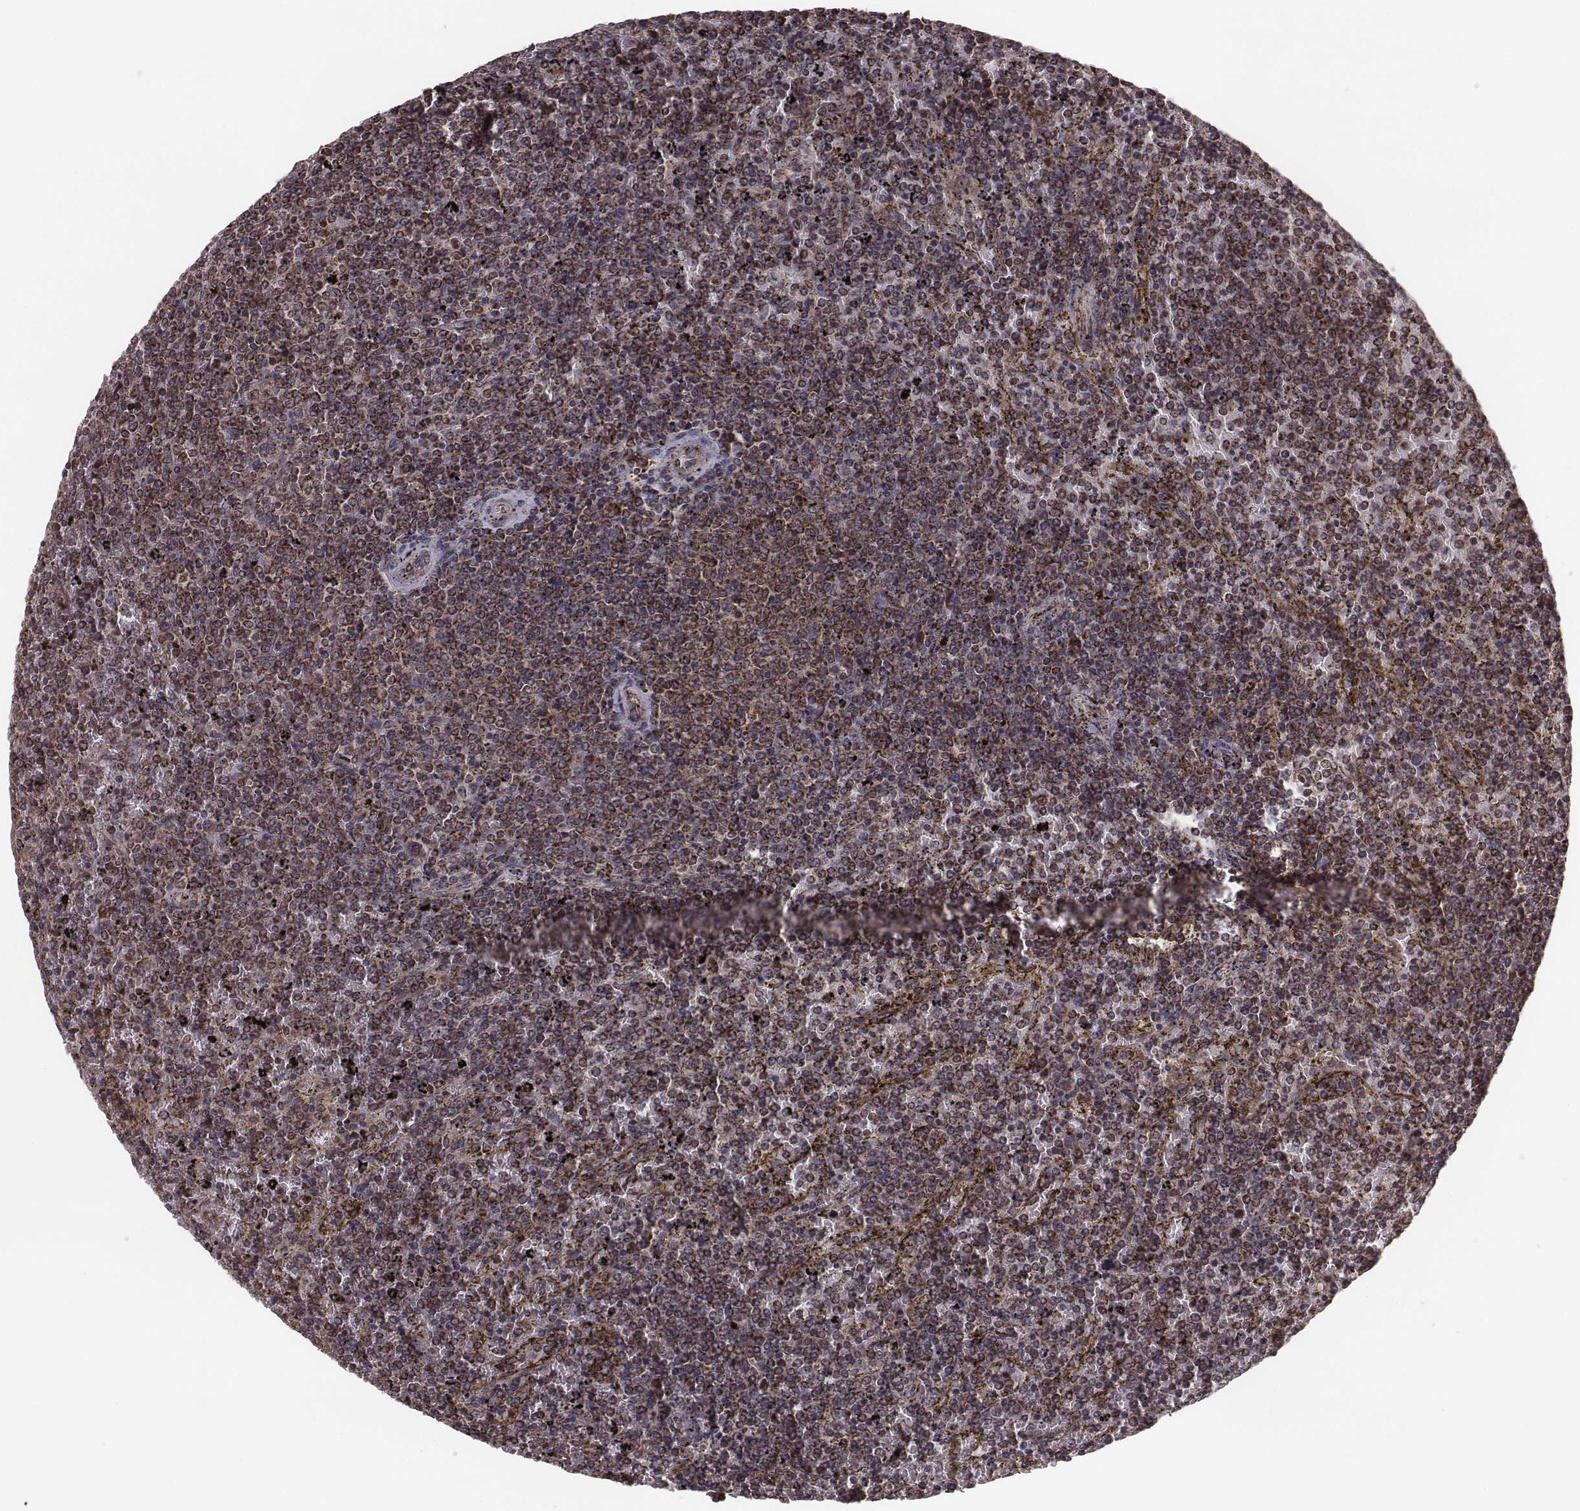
{"staining": {"intensity": "strong", "quantity": "25%-75%", "location": "cytoplasmic/membranous"}, "tissue": "lymphoma", "cell_type": "Tumor cells", "image_type": "cancer", "snomed": [{"axis": "morphology", "description": "Malignant lymphoma, non-Hodgkin's type, Low grade"}, {"axis": "topography", "description": "Spleen"}], "caption": "Protein expression by immunohistochemistry (IHC) demonstrates strong cytoplasmic/membranous expression in about 25%-75% of tumor cells in low-grade malignant lymphoma, non-Hodgkin's type. Immunohistochemistry (ihc) stains the protein in brown and the nuclei are stained blue.", "gene": "ZDHHC21", "patient": {"sex": "female", "age": 77}}